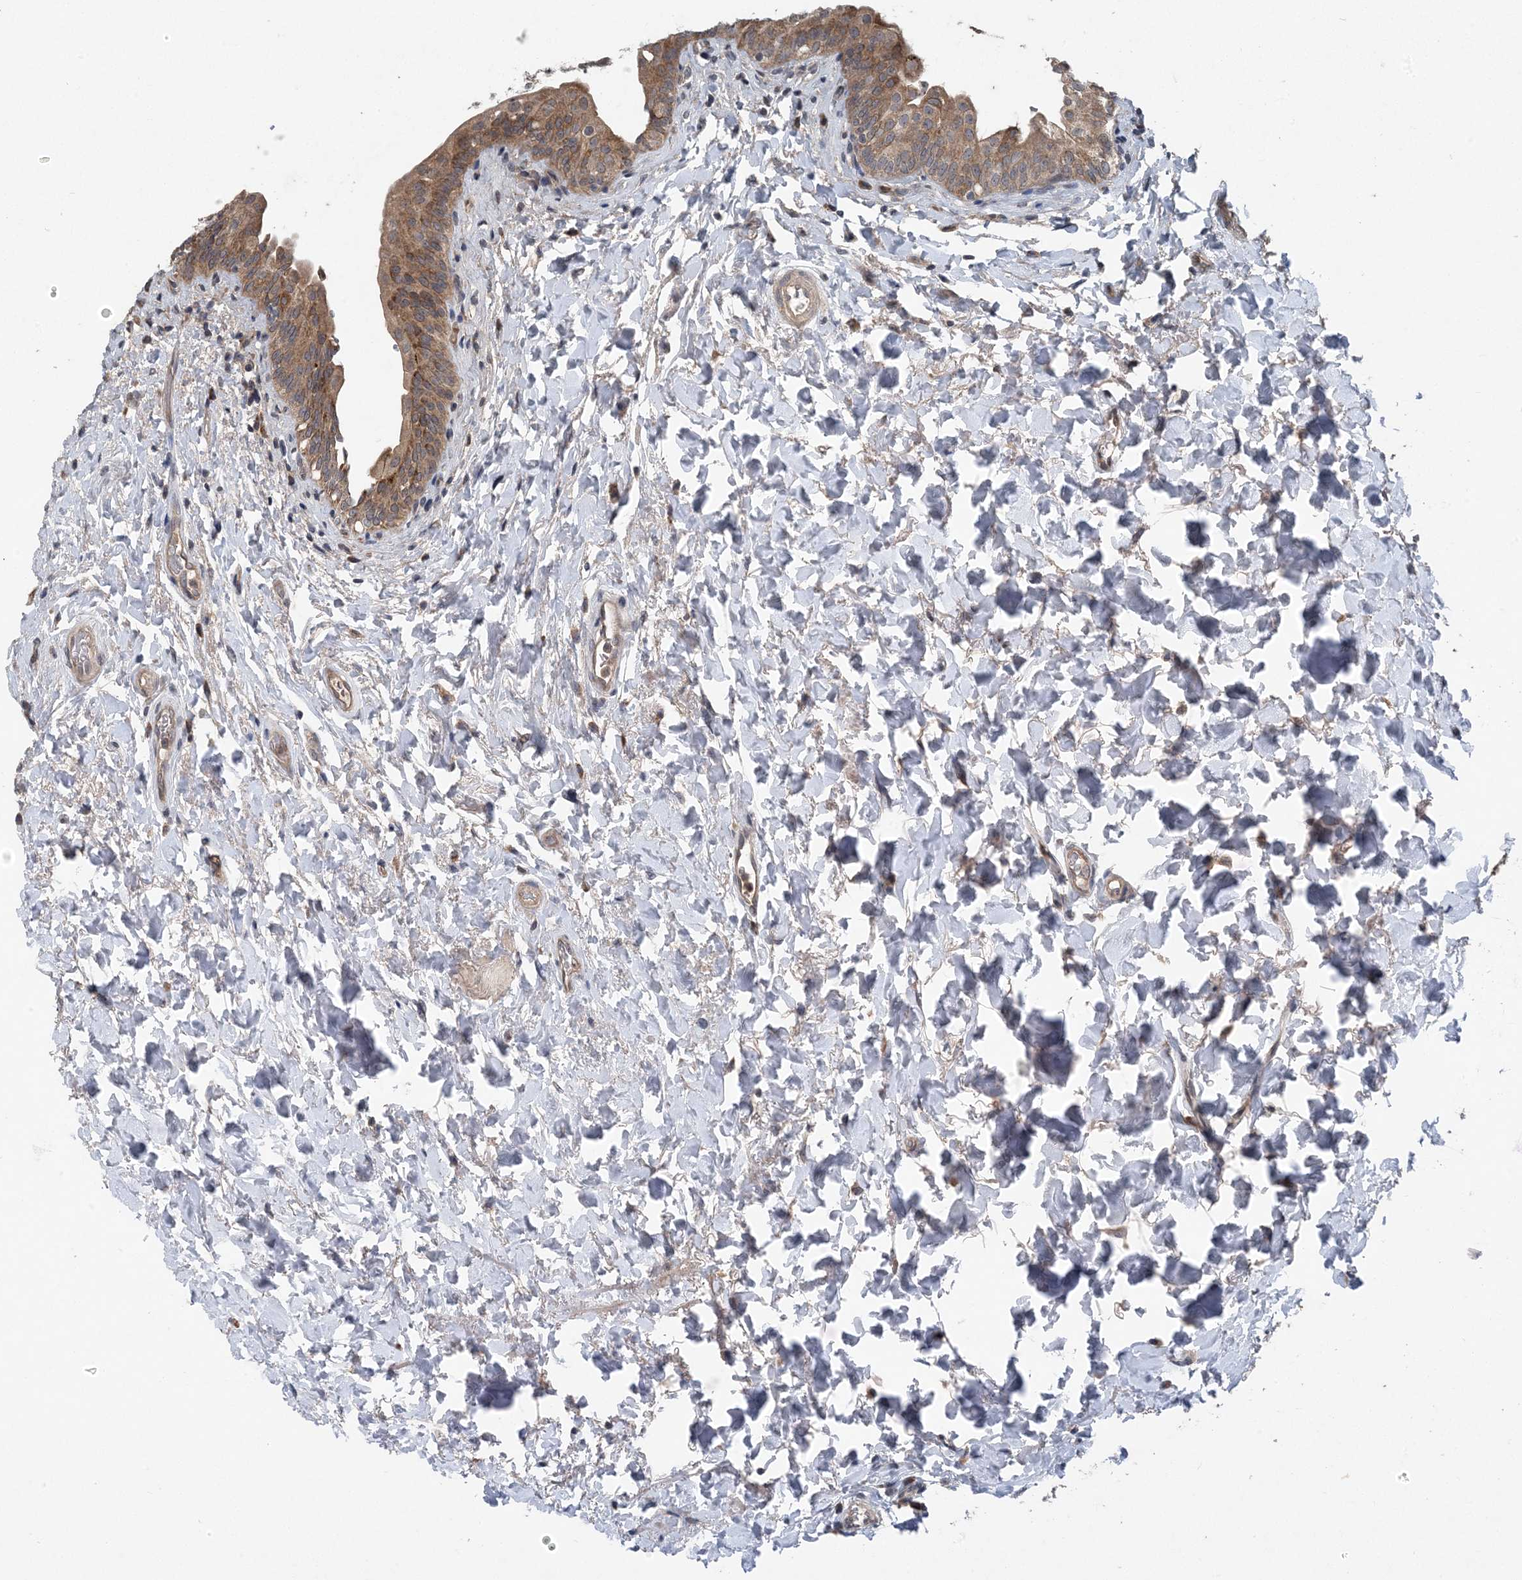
{"staining": {"intensity": "moderate", "quantity": ">75%", "location": "cytoplasmic/membranous"}, "tissue": "urinary bladder", "cell_type": "Urothelial cells", "image_type": "normal", "snomed": [{"axis": "morphology", "description": "Normal tissue, NOS"}, {"axis": "topography", "description": "Urinary bladder"}], "caption": "This image shows IHC staining of unremarkable human urinary bladder, with medium moderate cytoplasmic/membranous expression in about >75% of urothelial cells.", "gene": "MYO9B", "patient": {"sex": "male", "age": 83}}